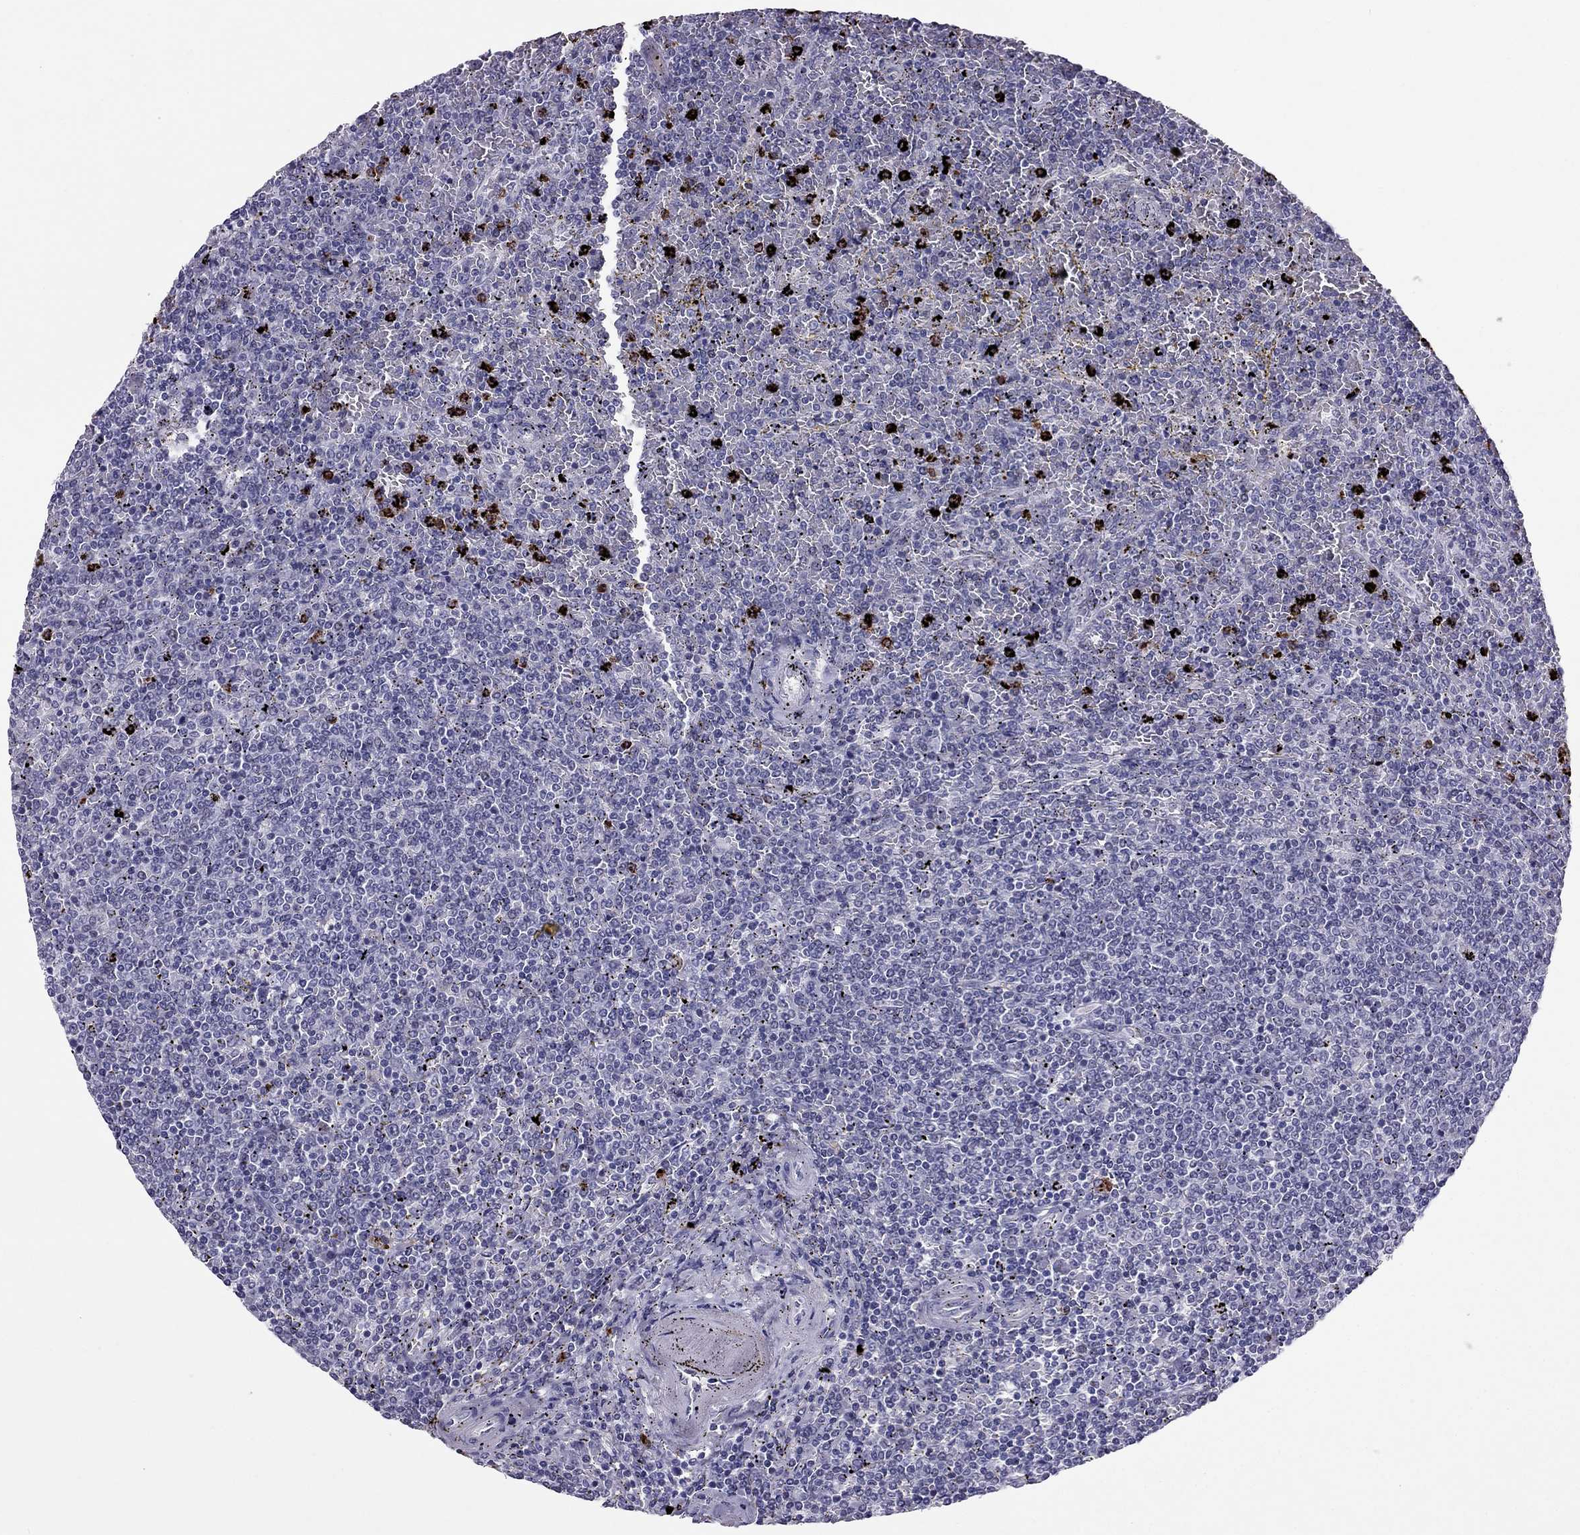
{"staining": {"intensity": "negative", "quantity": "none", "location": "none"}, "tissue": "lymphoma", "cell_type": "Tumor cells", "image_type": "cancer", "snomed": [{"axis": "morphology", "description": "Malignant lymphoma, non-Hodgkin's type, Low grade"}, {"axis": "topography", "description": "Spleen"}], "caption": "This is an immunohistochemistry image of human lymphoma. There is no expression in tumor cells.", "gene": "CCL27", "patient": {"sex": "female", "age": 77}}